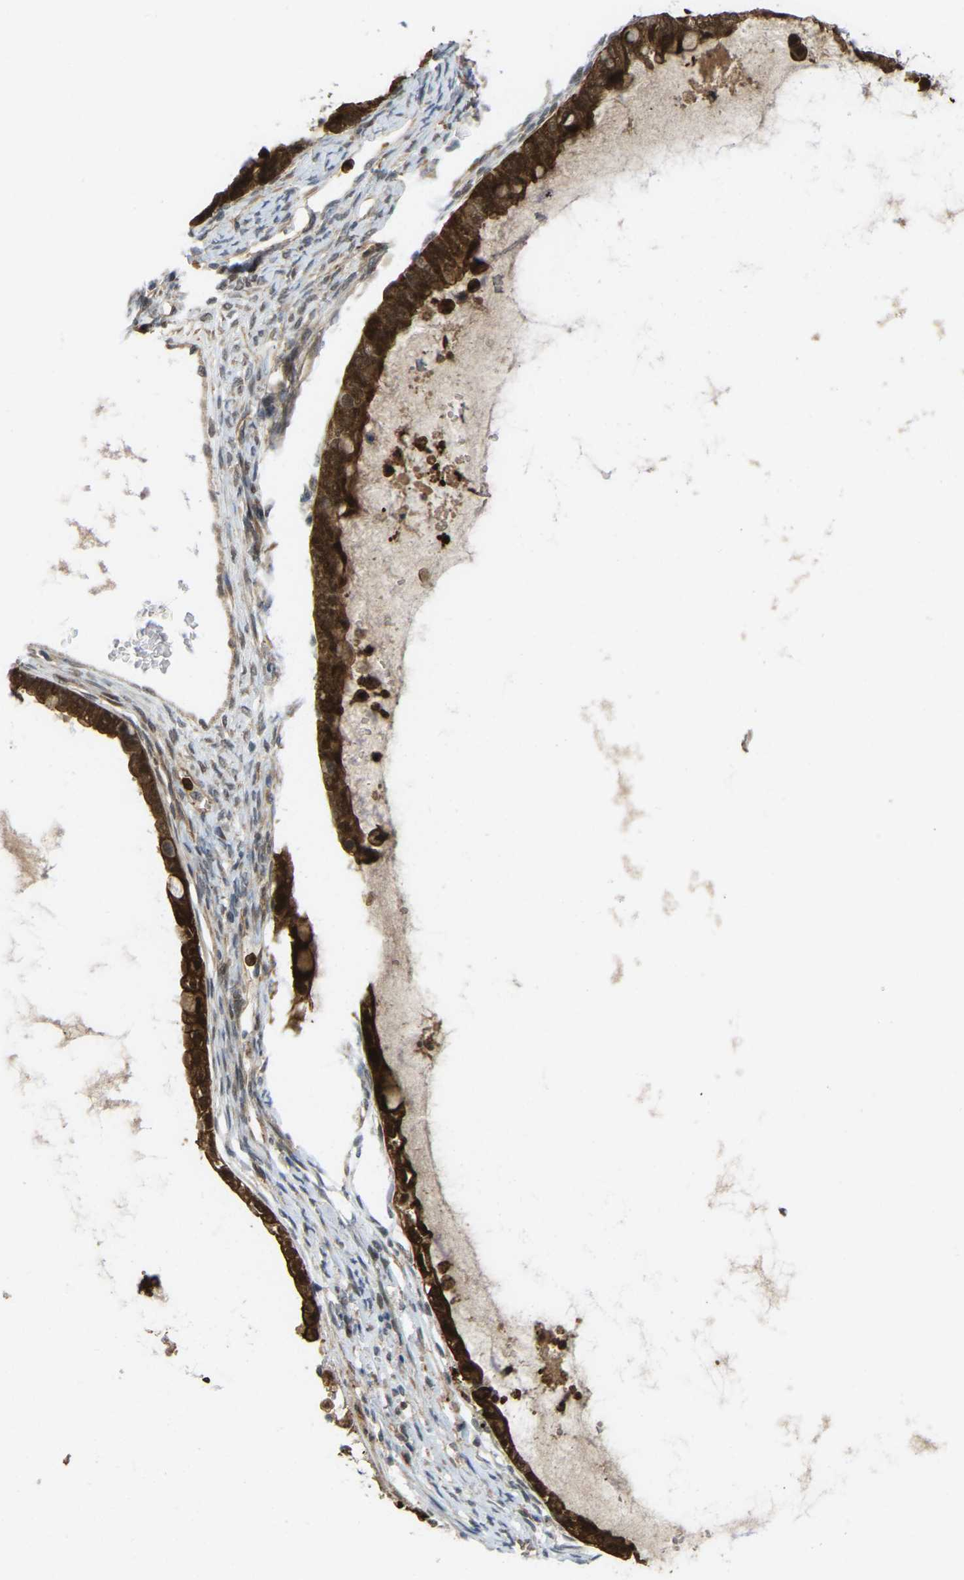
{"staining": {"intensity": "strong", "quantity": ">75%", "location": "cytoplasmic/membranous,nuclear"}, "tissue": "ovarian cancer", "cell_type": "Tumor cells", "image_type": "cancer", "snomed": [{"axis": "morphology", "description": "Cystadenocarcinoma, mucinous, NOS"}, {"axis": "topography", "description": "Ovary"}], "caption": "Protein staining shows strong cytoplasmic/membranous and nuclear expression in about >75% of tumor cells in ovarian cancer. (Stains: DAB (3,3'-diaminobenzidine) in brown, nuclei in blue, Microscopy: brightfield microscopy at high magnification).", "gene": "SERPINB5", "patient": {"sex": "female", "age": 80}}